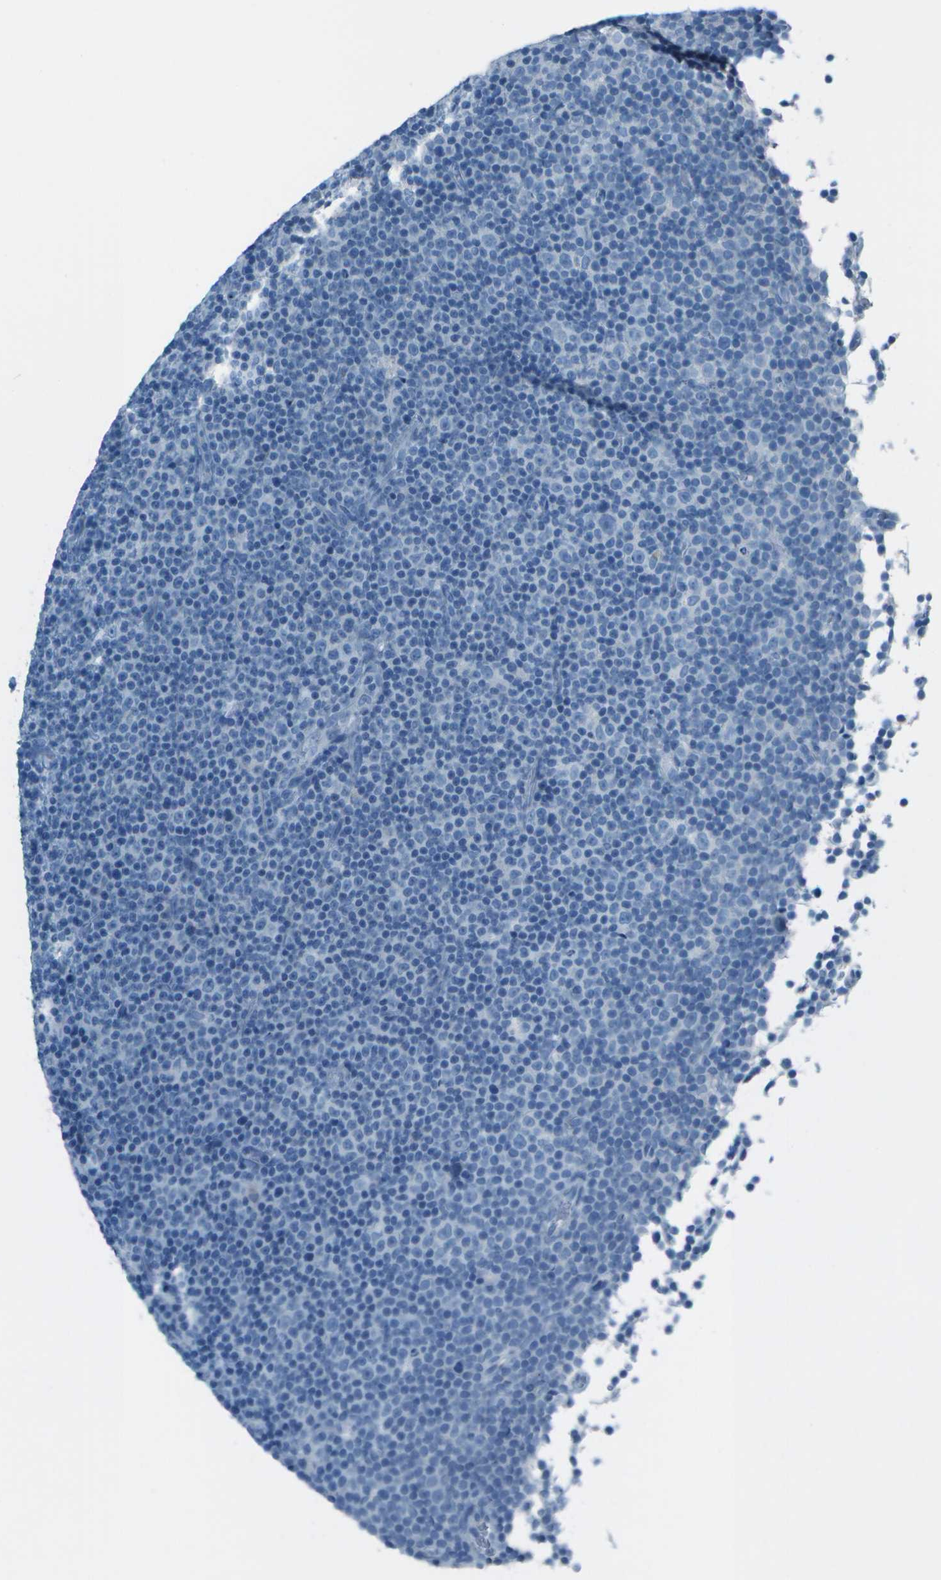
{"staining": {"intensity": "negative", "quantity": "none", "location": "none"}, "tissue": "lymphoma", "cell_type": "Tumor cells", "image_type": "cancer", "snomed": [{"axis": "morphology", "description": "Malignant lymphoma, non-Hodgkin's type, Low grade"}, {"axis": "topography", "description": "Lymph node"}], "caption": "Micrograph shows no significant protein staining in tumor cells of lymphoma.", "gene": "FGF1", "patient": {"sex": "female", "age": 67}}